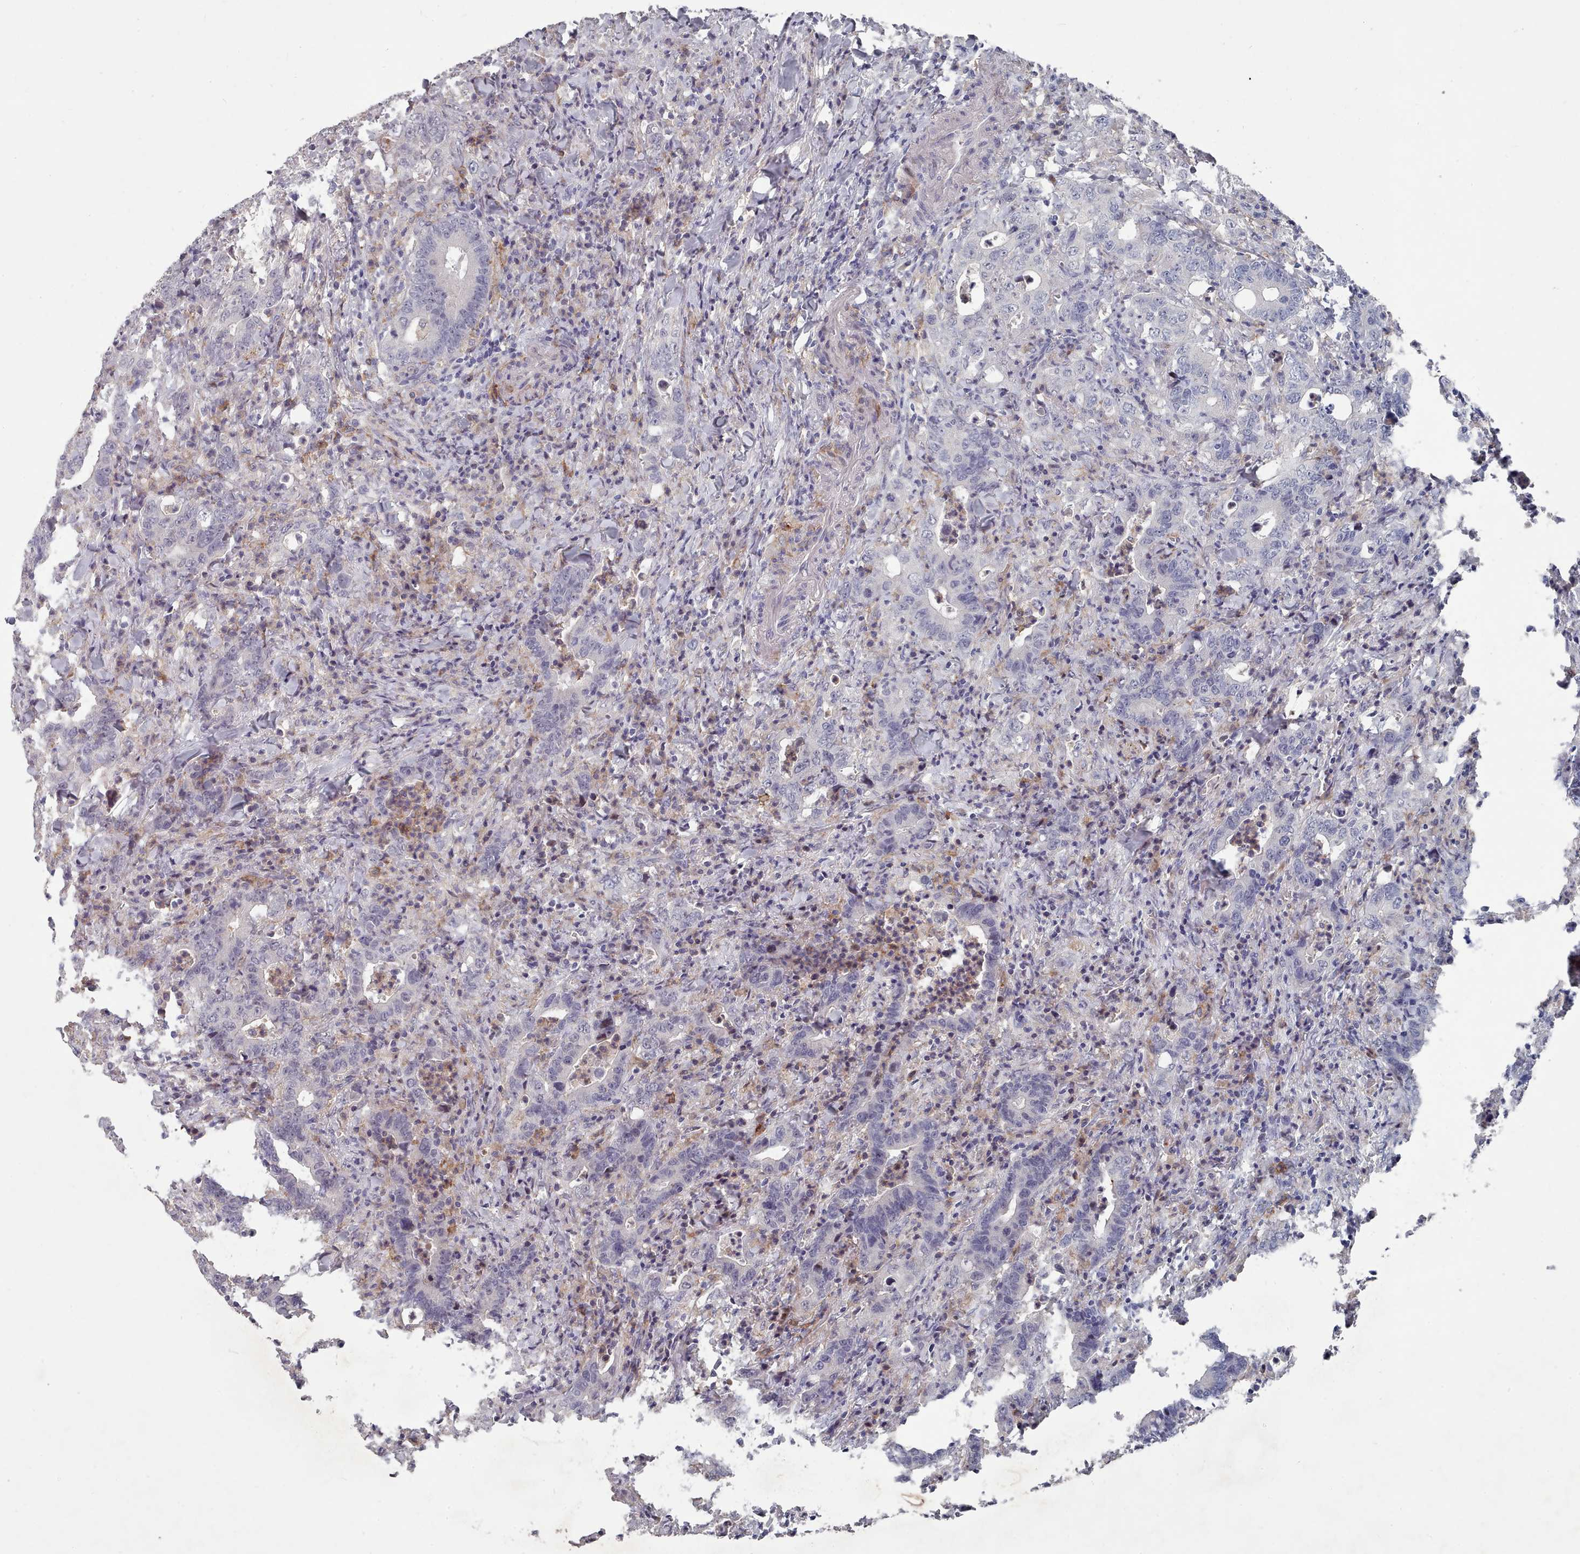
{"staining": {"intensity": "negative", "quantity": "none", "location": "none"}, "tissue": "colorectal cancer", "cell_type": "Tumor cells", "image_type": "cancer", "snomed": [{"axis": "morphology", "description": "Adenocarcinoma, NOS"}, {"axis": "topography", "description": "Colon"}], "caption": "A histopathology image of human colorectal cancer (adenocarcinoma) is negative for staining in tumor cells. (DAB (3,3'-diaminobenzidine) immunohistochemistry visualized using brightfield microscopy, high magnification).", "gene": "COL8A2", "patient": {"sex": "female", "age": 75}}